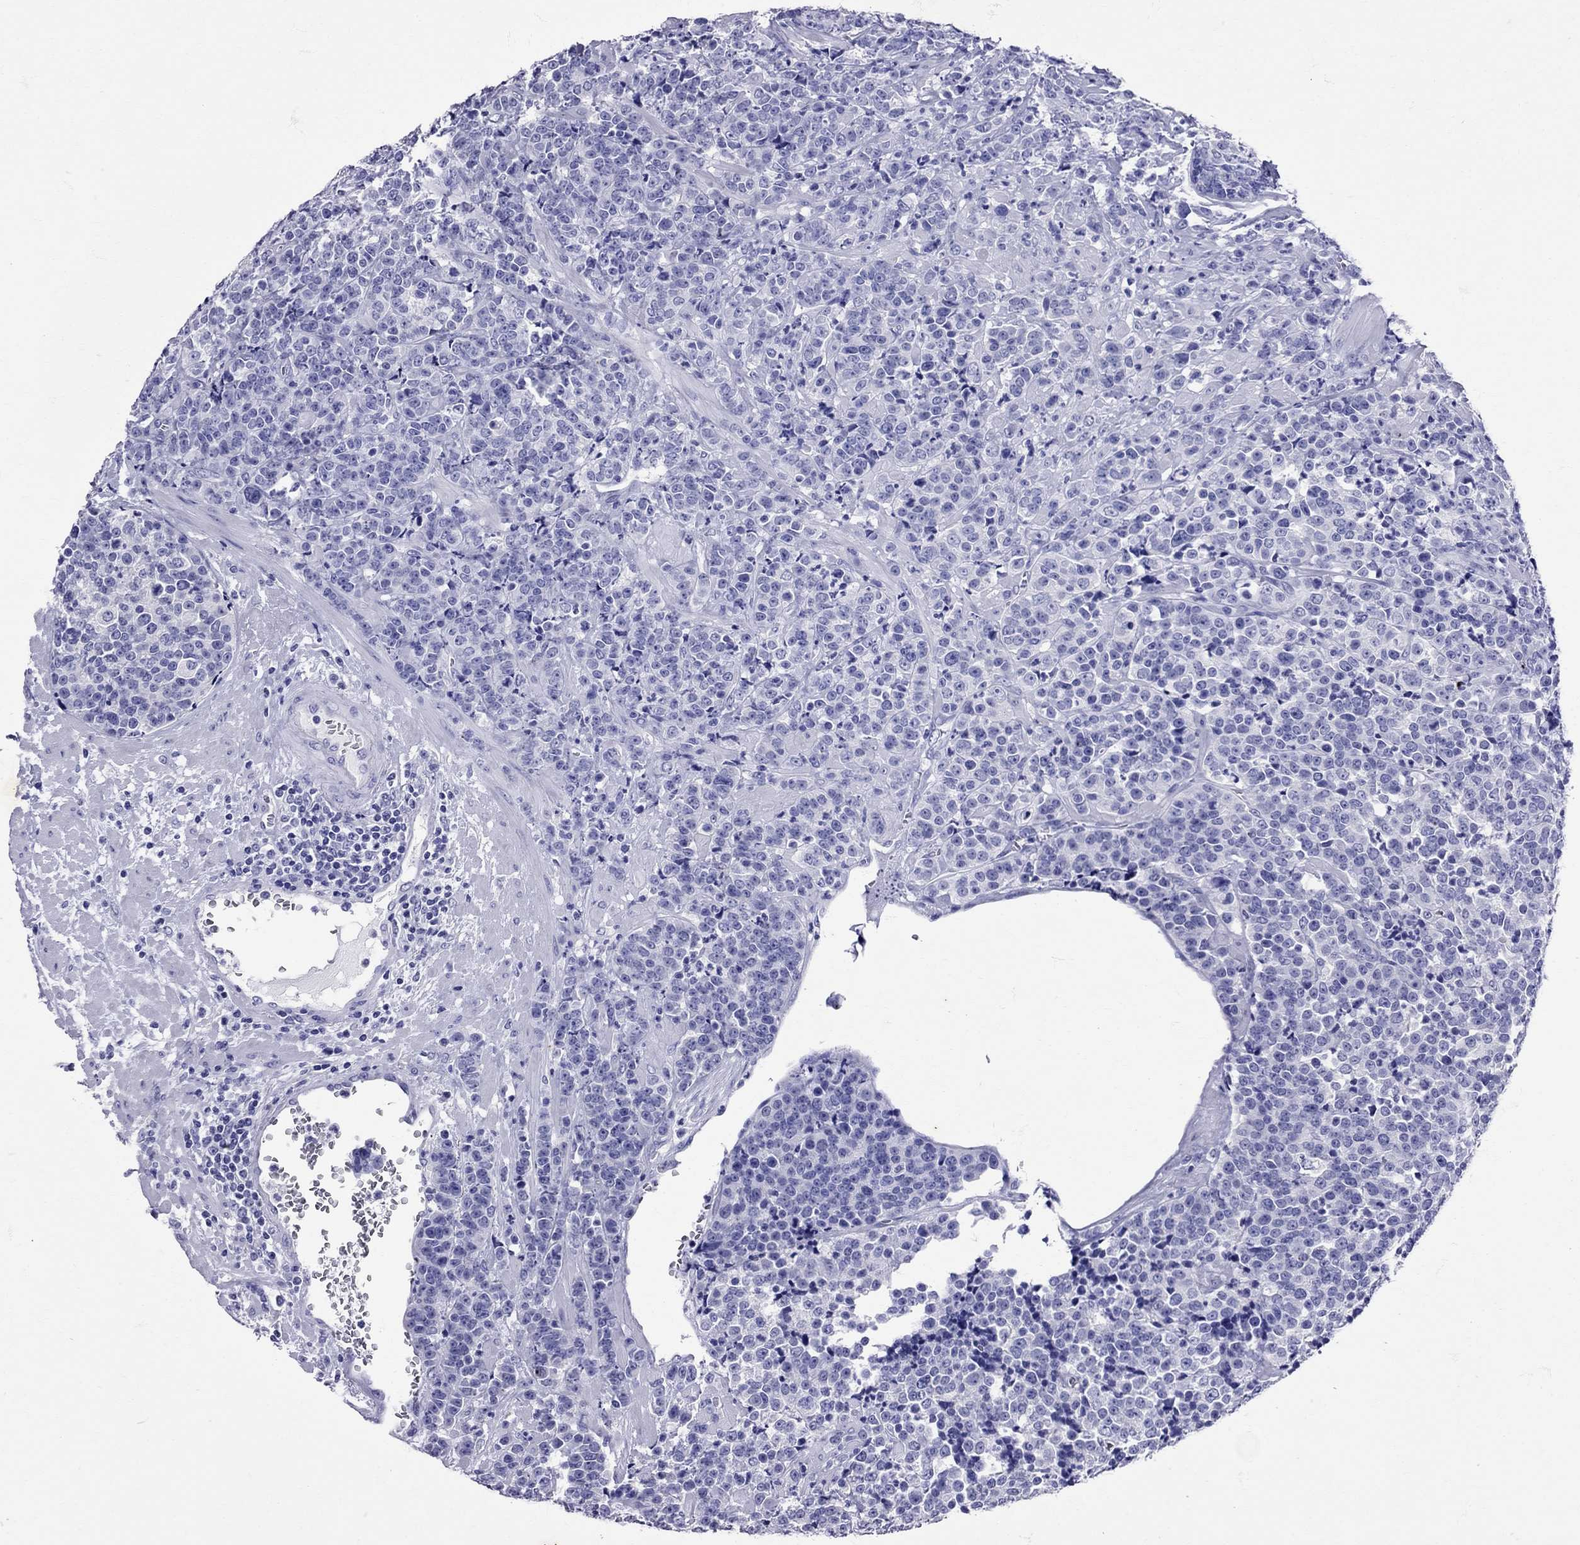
{"staining": {"intensity": "negative", "quantity": "none", "location": "none"}, "tissue": "prostate cancer", "cell_type": "Tumor cells", "image_type": "cancer", "snomed": [{"axis": "morphology", "description": "Adenocarcinoma, NOS"}, {"axis": "topography", "description": "Prostate"}], "caption": "An immunohistochemistry photomicrograph of prostate cancer is shown. There is no staining in tumor cells of prostate cancer.", "gene": "AVP", "patient": {"sex": "male", "age": 67}}